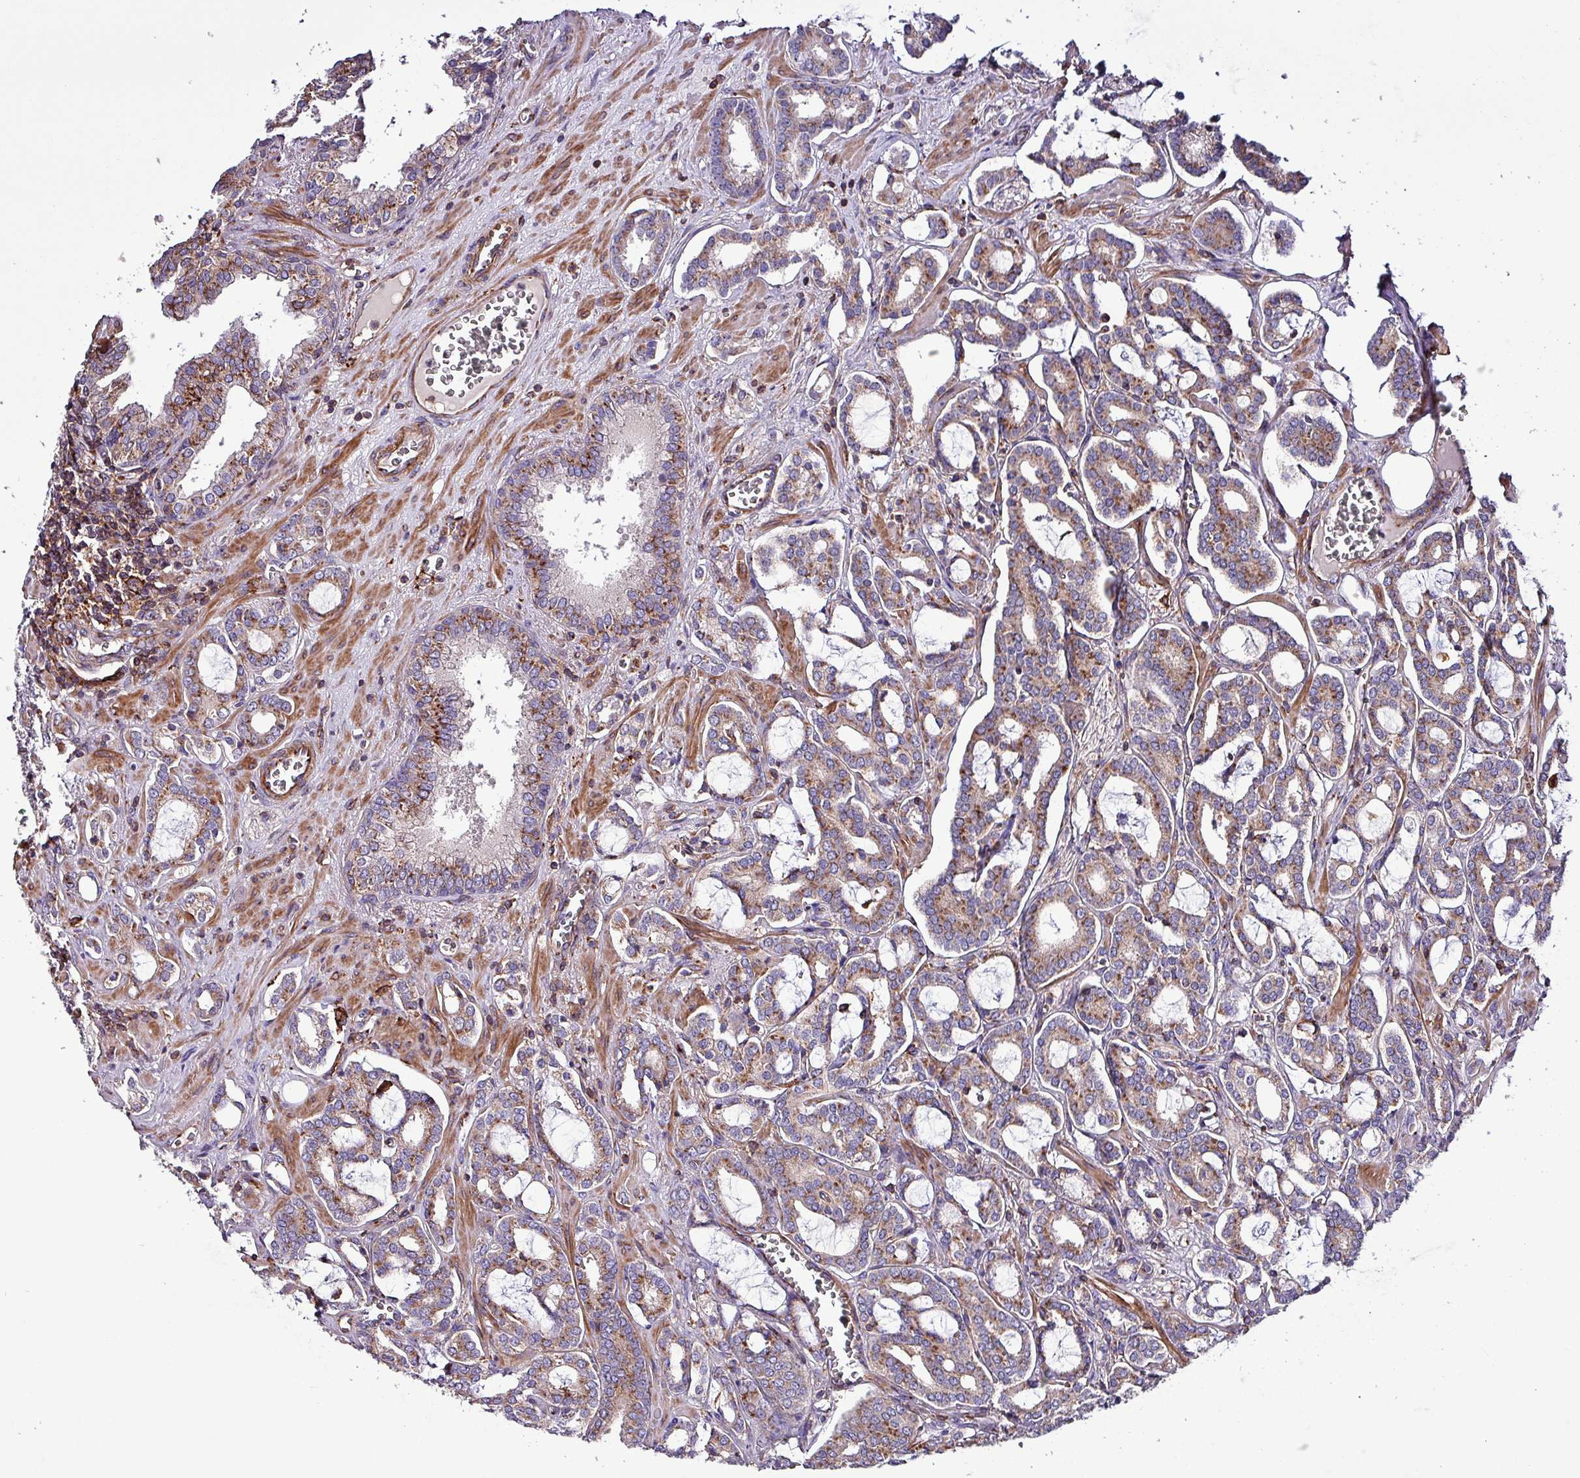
{"staining": {"intensity": "weak", "quantity": ">75%", "location": "cytoplasmic/membranous"}, "tissue": "prostate cancer", "cell_type": "Tumor cells", "image_type": "cancer", "snomed": [{"axis": "morphology", "description": "Adenocarcinoma, High grade"}, {"axis": "topography", "description": "Prostate and seminal vesicle, NOS"}], "caption": "Human prostate cancer stained for a protein (brown) exhibits weak cytoplasmic/membranous positive staining in approximately >75% of tumor cells.", "gene": "VAMP4", "patient": {"sex": "male", "age": 67}}